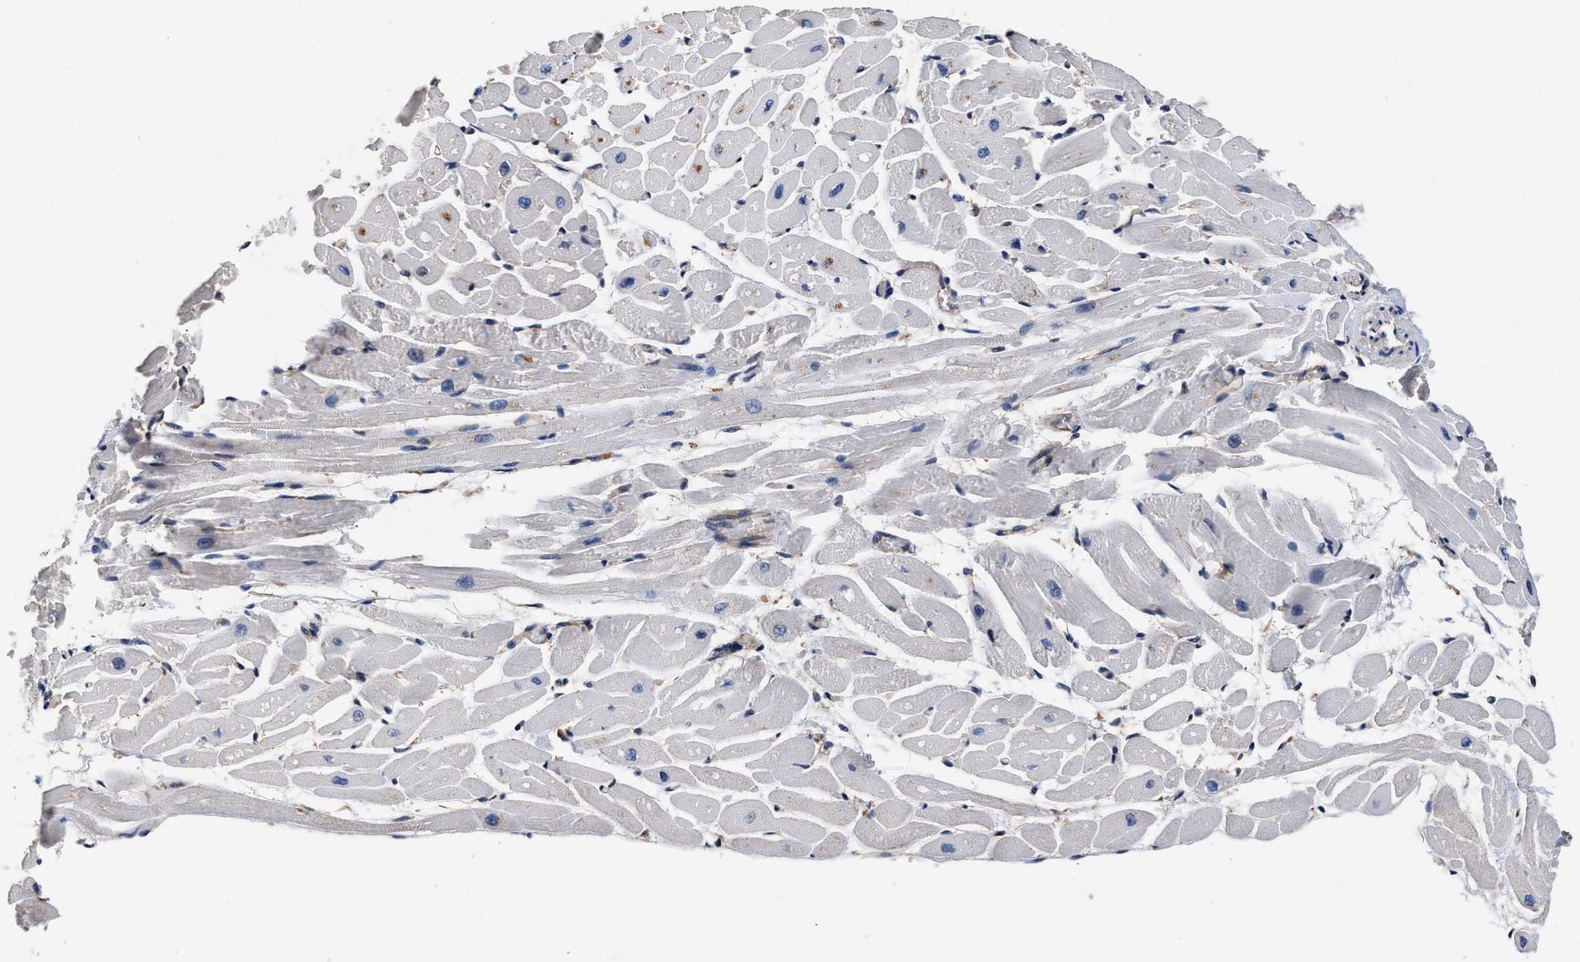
{"staining": {"intensity": "moderate", "quantity": "25%-75%", "location": "cytoplasmic/membranous"}, "tissue": "heart muscle", "cell_type": "Cardiomyocytes", "image_type": "normal", "snomed": [{"axis": "morphology", "description": "Normal tissue, NOS"}, {"axis": "topography", "description": "Heart"}], "caption": "Immunohistochemical staining of benign human heart muscle demonstrates 25%-75% levels of moderate cytoplasmic/membranous protein expression in approximately 25%-75% of cardiomyocytes.", "gene": "SH3GL1", "patient": {"sex": "male", "age": 45}}